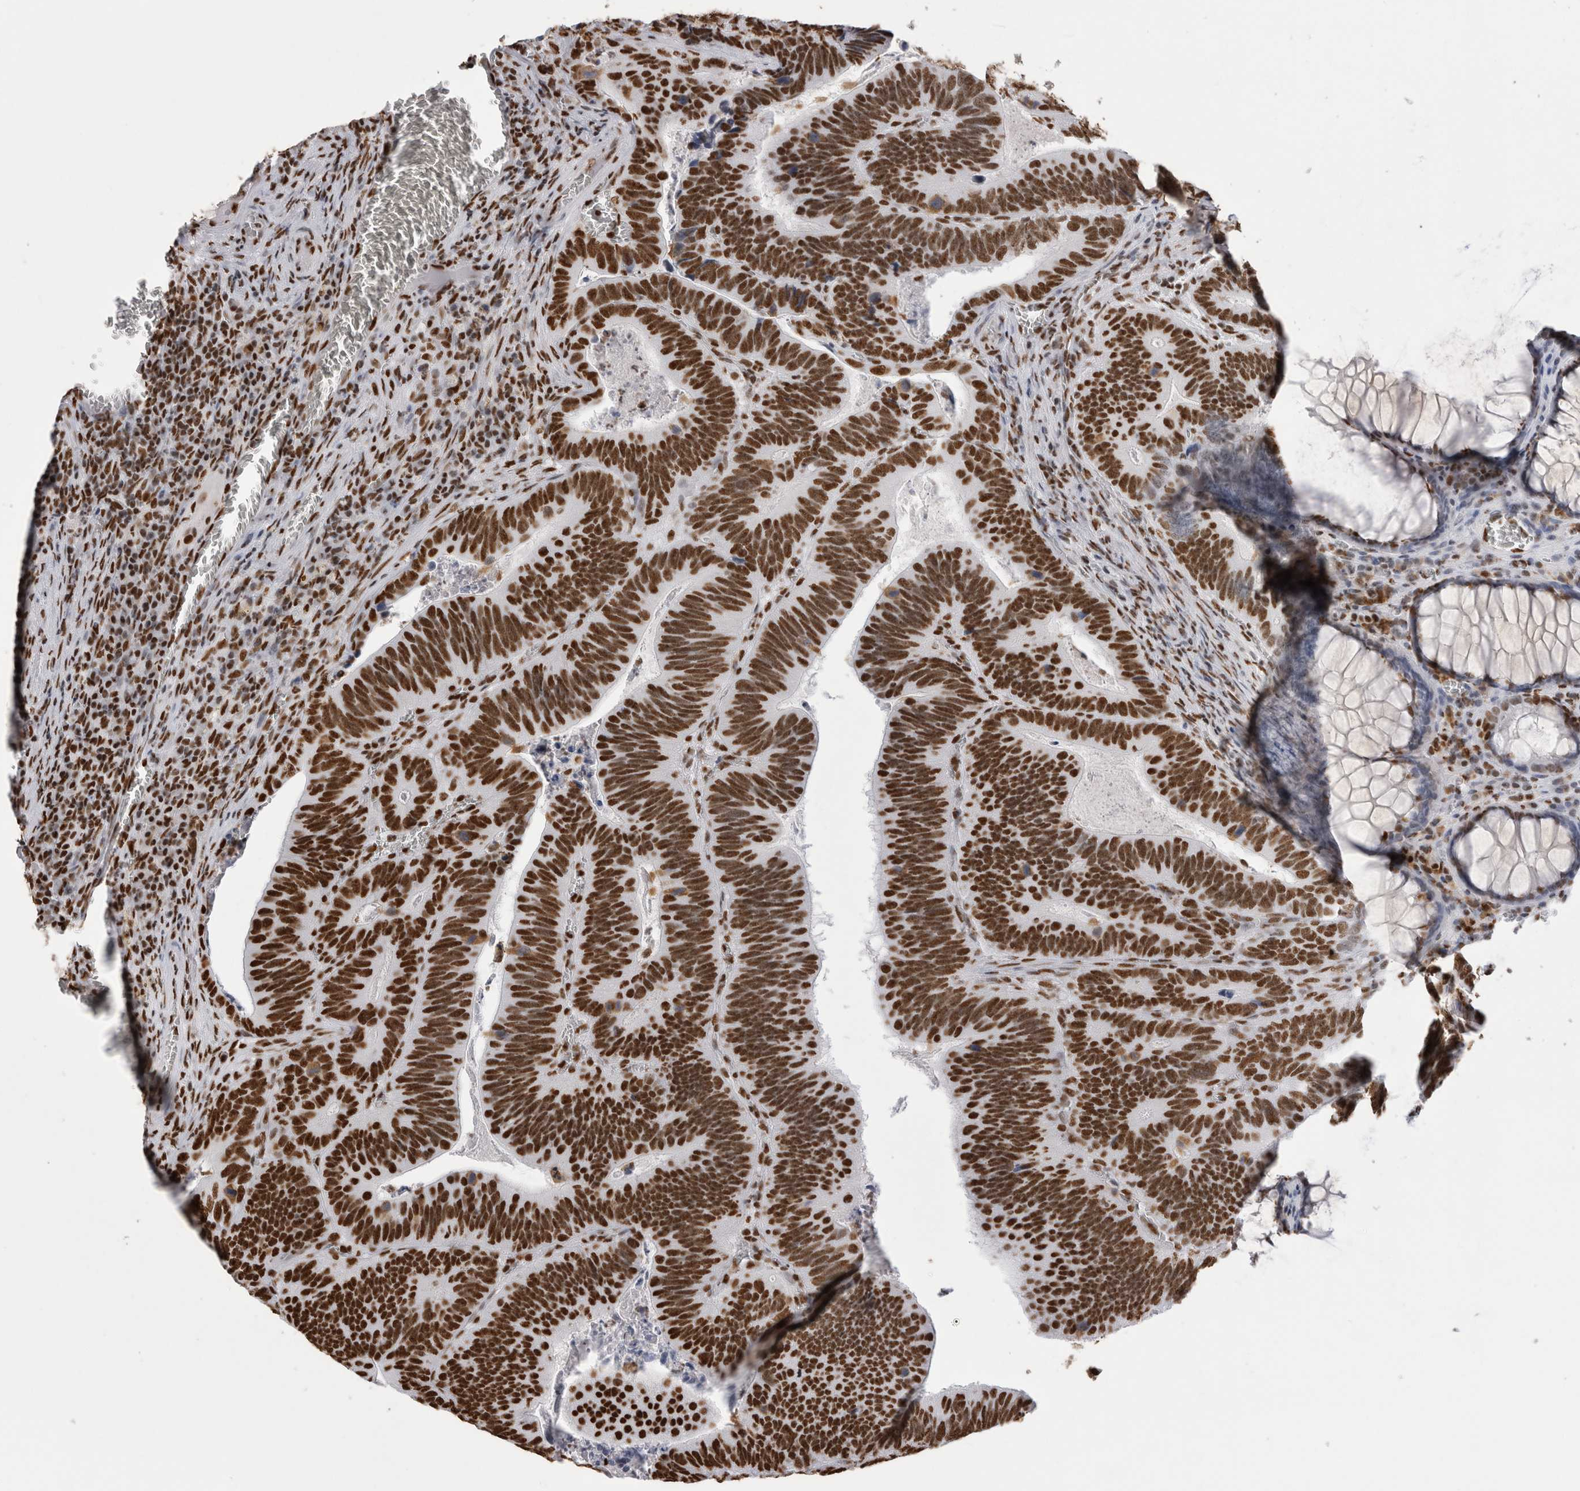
{"staining": {"intensity": "strong", "quantity": ">75%", "location": "nuclear"}, "tissue": "colorectal cancer", "cell_type": "Tumor cells", "image_type": "cancer", "snomed": [{"axis": "morphology", "description": "Inflammation, NOS"}, {"axis": "morphology", "description": "Adenocarcinoma, NOS"}, {"axis": "topography", "description": "Colon"}], "caption": "IHC of human adenocarcinoma (colorectal) shows high levels of strong nuclear staining in about >75% of tumor cells.", "gene": "ALPK3", "patient": {"sex": "male", "age": 72}}